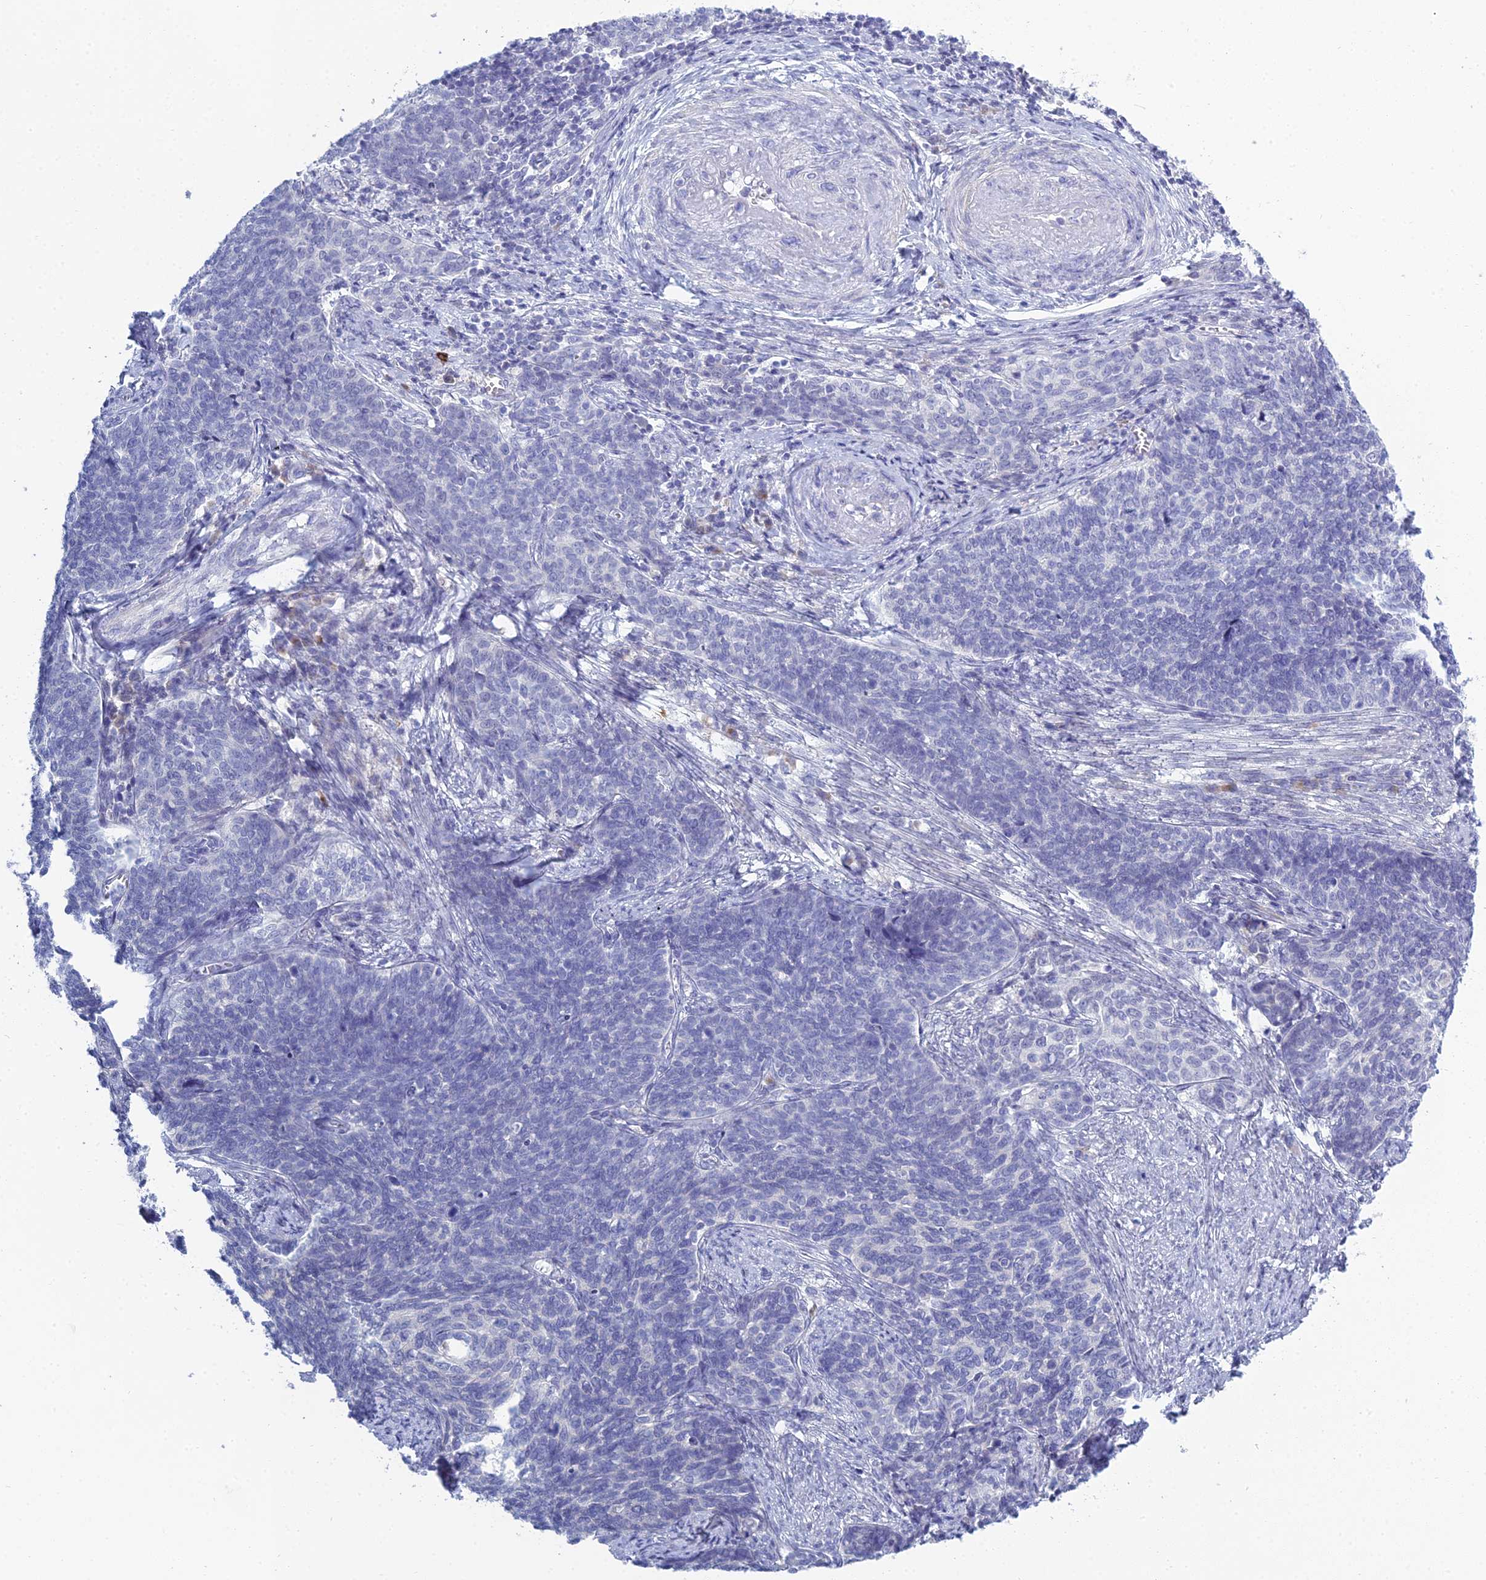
{"staining": {"intensity": "negative", "quantity": "none", "location": "none"}, "tissue": "cervical cancer", "cell_type": "Tumor cells", "image_type": "cancer", "snomed": [{"axis": "morphology", "description": "Squamous cell carcinoma, NOS"}, {"axis": "topography", "description": "Cervix"}], "caption": "IHC image of cervical cancer (squamous cell carcinoma) stained for a protein (brown), which shows no positivity in tumor cells.", "gene": "MUC13", "patient": {"sex": "female", "age": 39}}